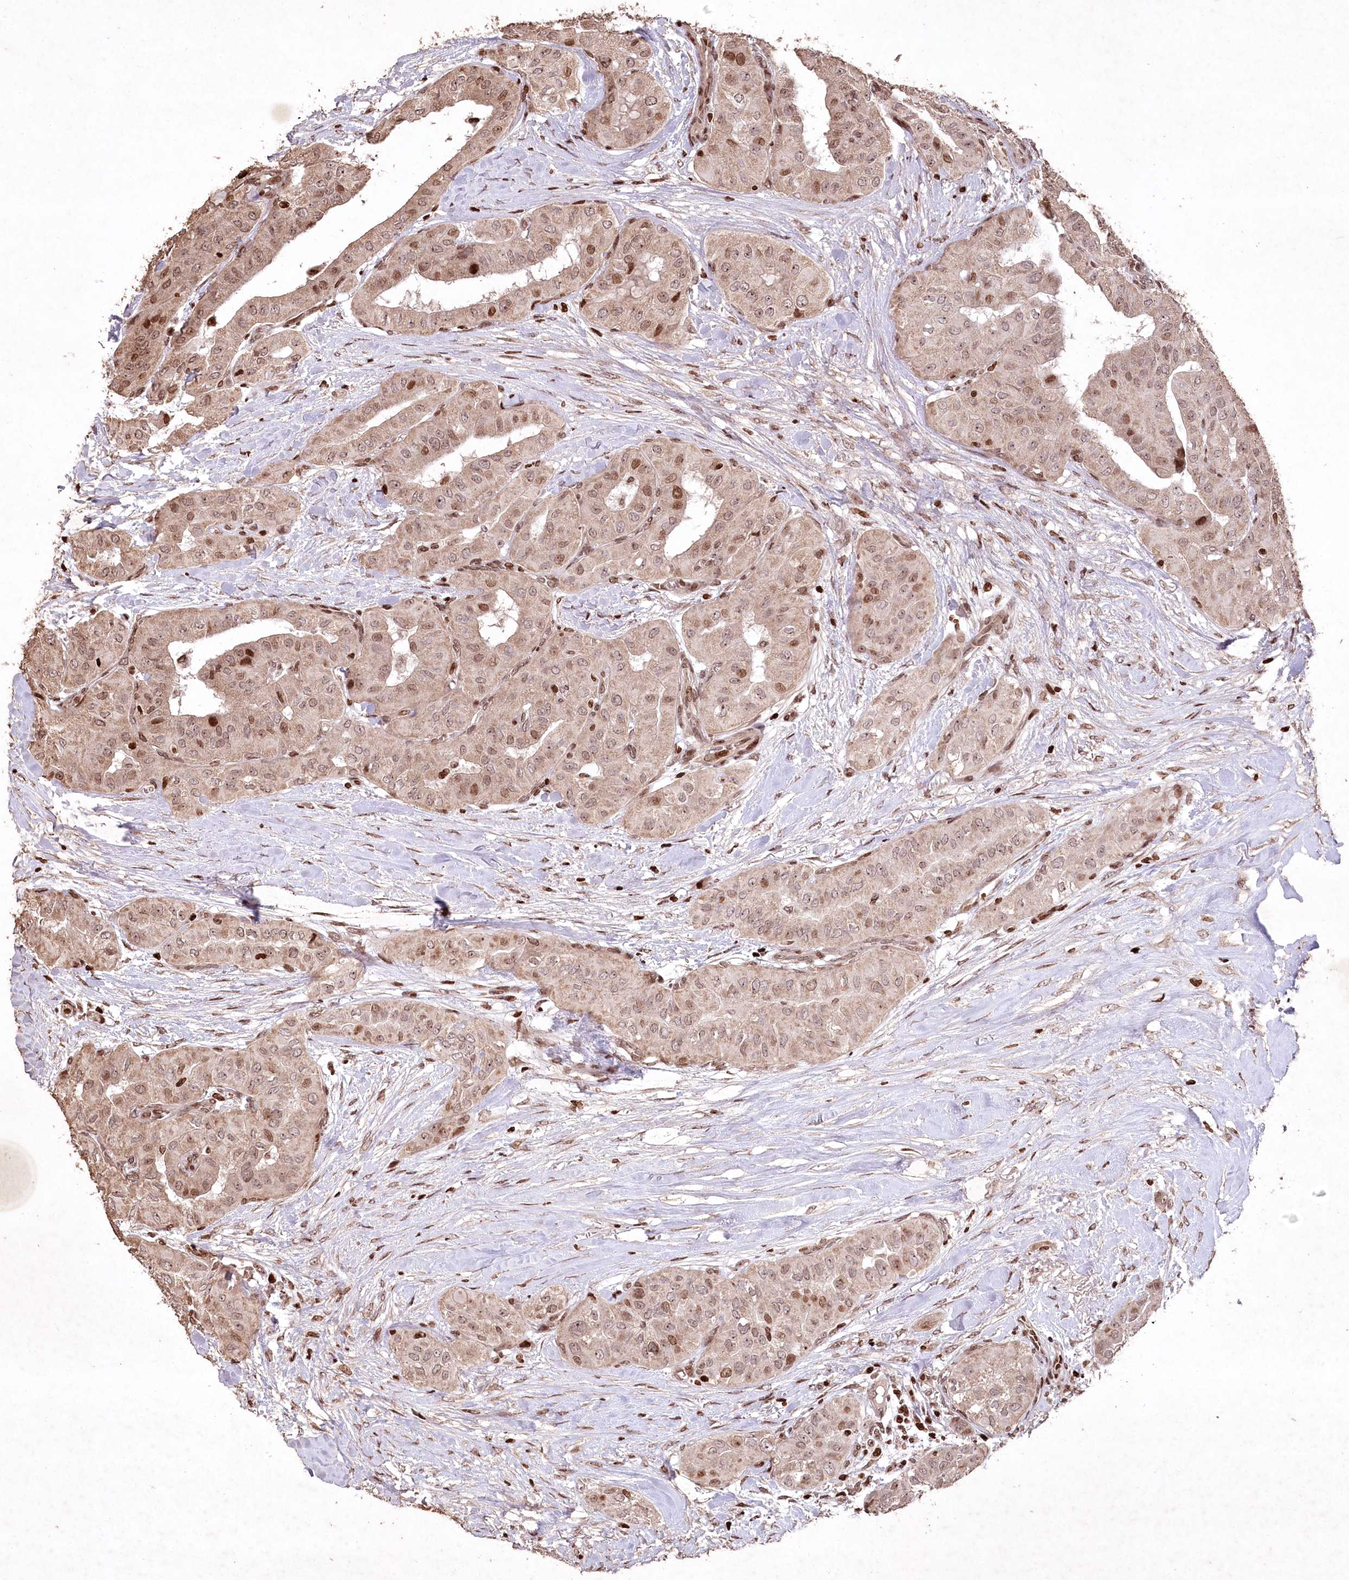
{"staining": {"intensity": "moderate", "quantity": ">75%", "location": "nuclear"}, "tissue": "thyroid cancer", "cell_type": "Tumor cells", "image_type": "cancer", "snomed": [{"axis": "morphology", "description": "Papillary adenocarcinoma, NOS"}, {"axis": "topography", "description": "Thyroid gland"}], "caption": "Human thyroid papillary adenocarcinoma stained for a protein (brown) displays moderate nuclear positive expression in approximately >75% of tumor cells.", "gene": "CCSER2", "patient": {"sex": "female", "age": 59}}